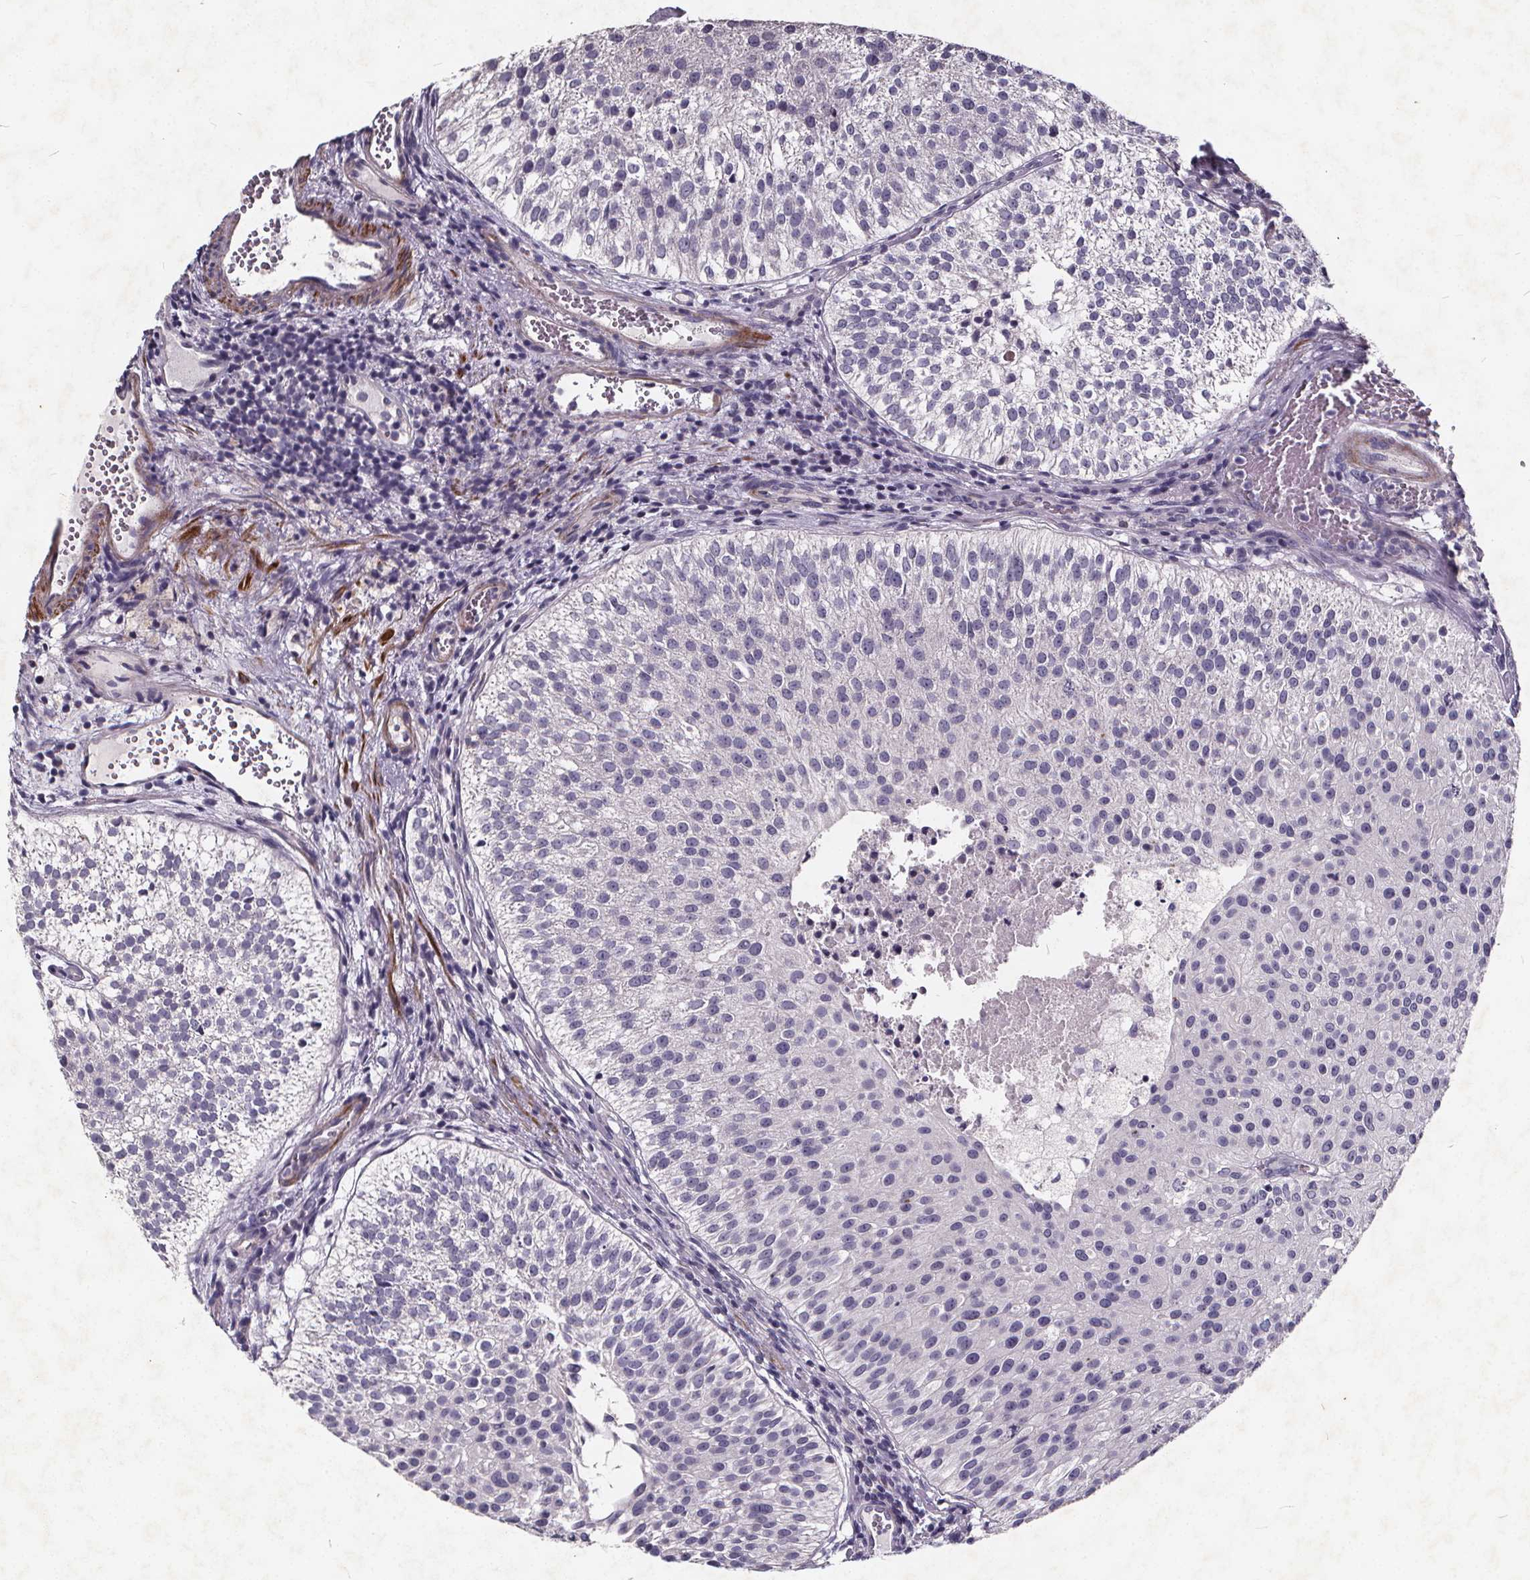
{"staining": {"intensity": "negative", "quantity": "none", "location": "none"}, "tissue": "urothelial cancer", "cell_type": "Tumor cells", "image_type": "cancer", "snomed": [{"axis": "morphology", "description": "Urothelial carcinoma, Low grade"}, {"axis": "topography", "description": "Urinary bladder"}], "caption": "Tumor cells are negative for protein expression in human urothelial cancer.", "gene": "TSPAN14", "patient": {"sex": "female", "age": 87}}